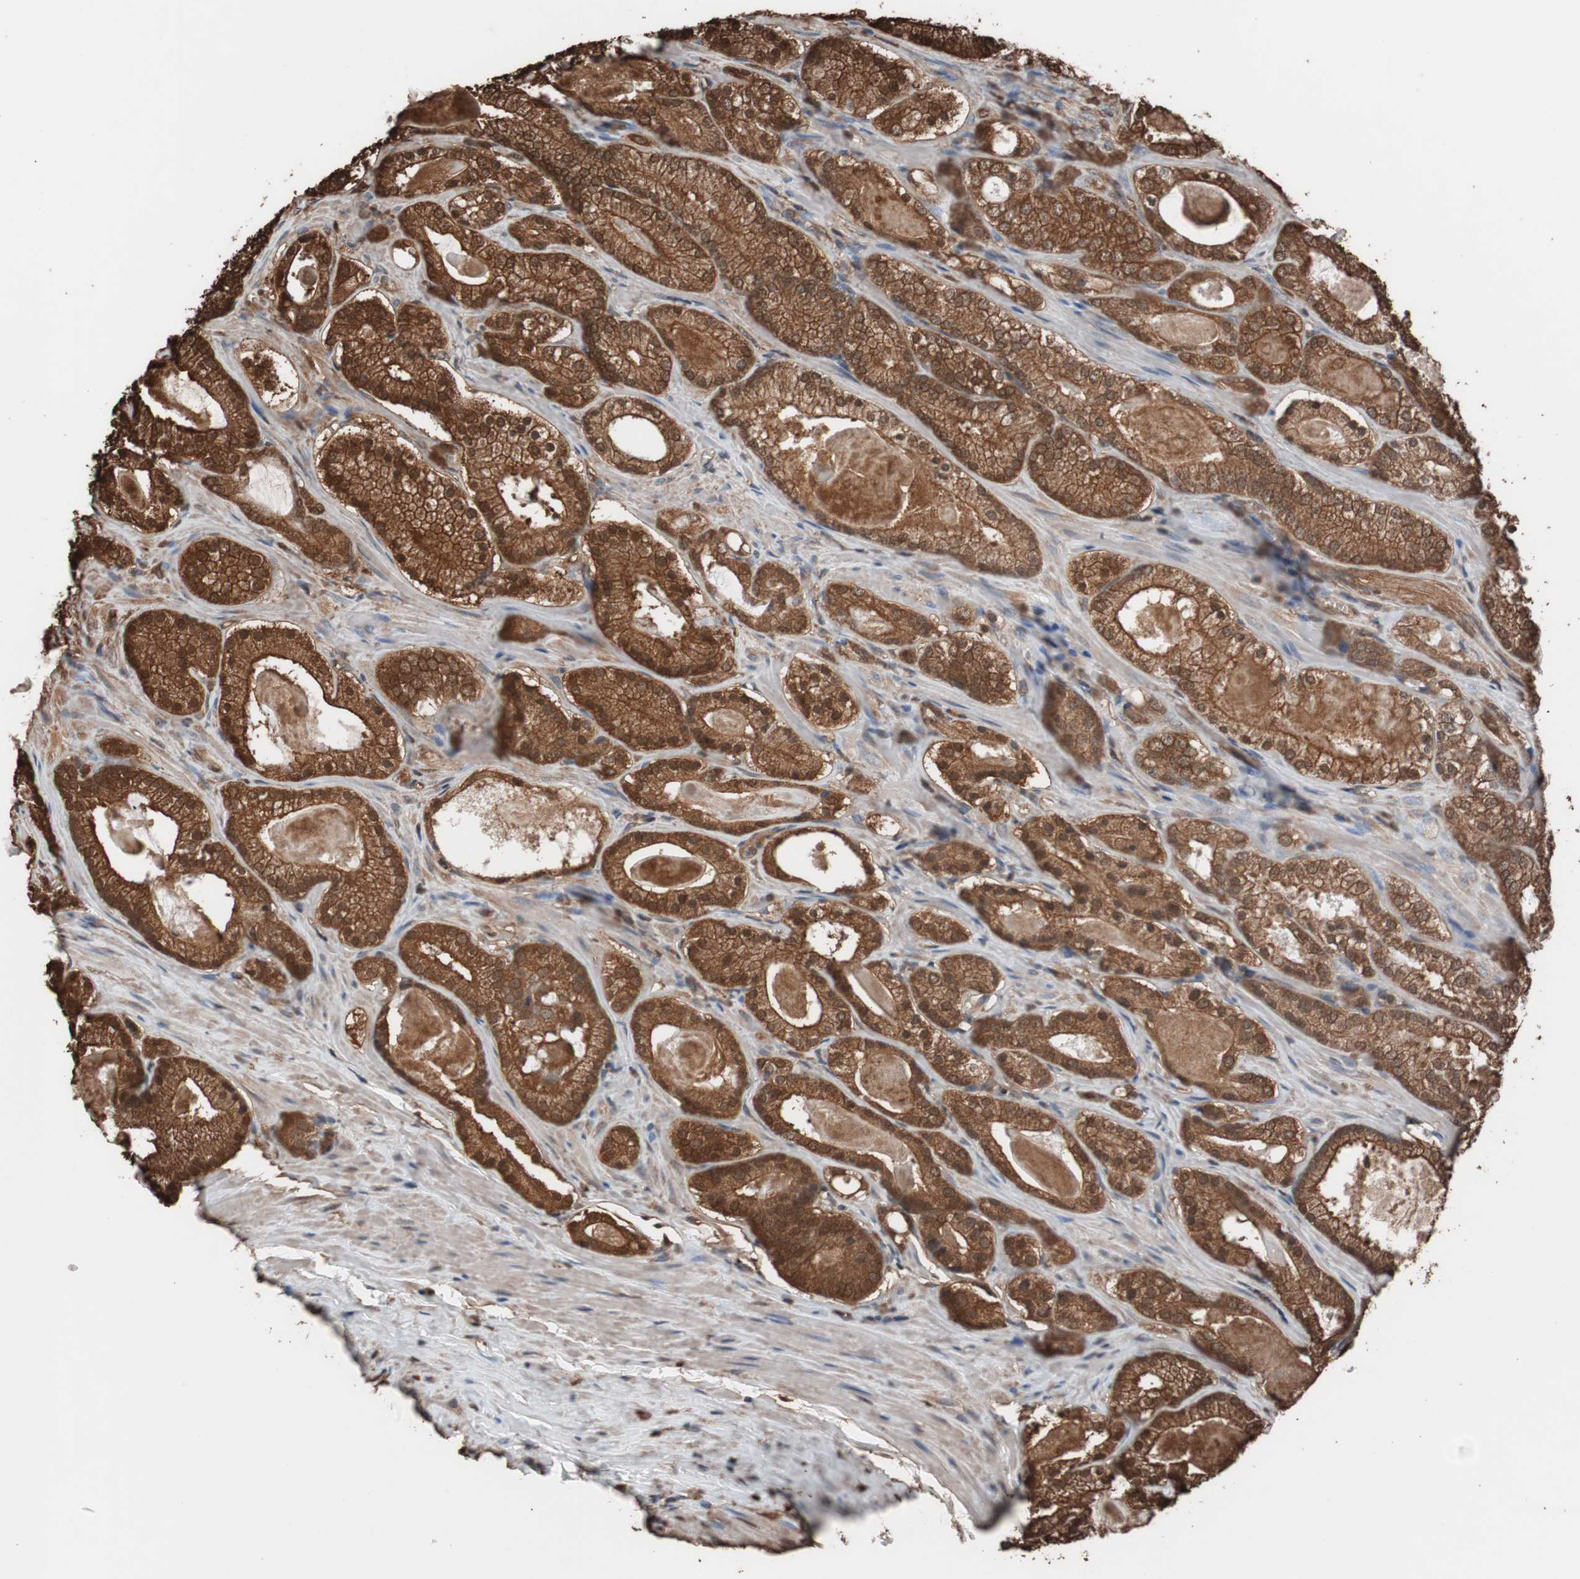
{"staining": {"intensity": "strong", "quantity": ">75%", "location": "cytoplasmic/membranous,nuclear"}, "tissue": "prostate cancer", "cell_type": "Tumor cells", "image_type": "cancer", "snomed": [{"axis": "morphology", "description": "Adenocarcinoma, Low grade"}, {"axis": "topography", "description": "Prostate"}], "caption": "Protein expression analysis of prostate low-grade adenocarcinoma reveals strong cytoplasmic/membranous and nuclear positivity in about >75% of tumor cells.", "gene": "CALM2", "patient": {"sex": "male", "age": 59}}